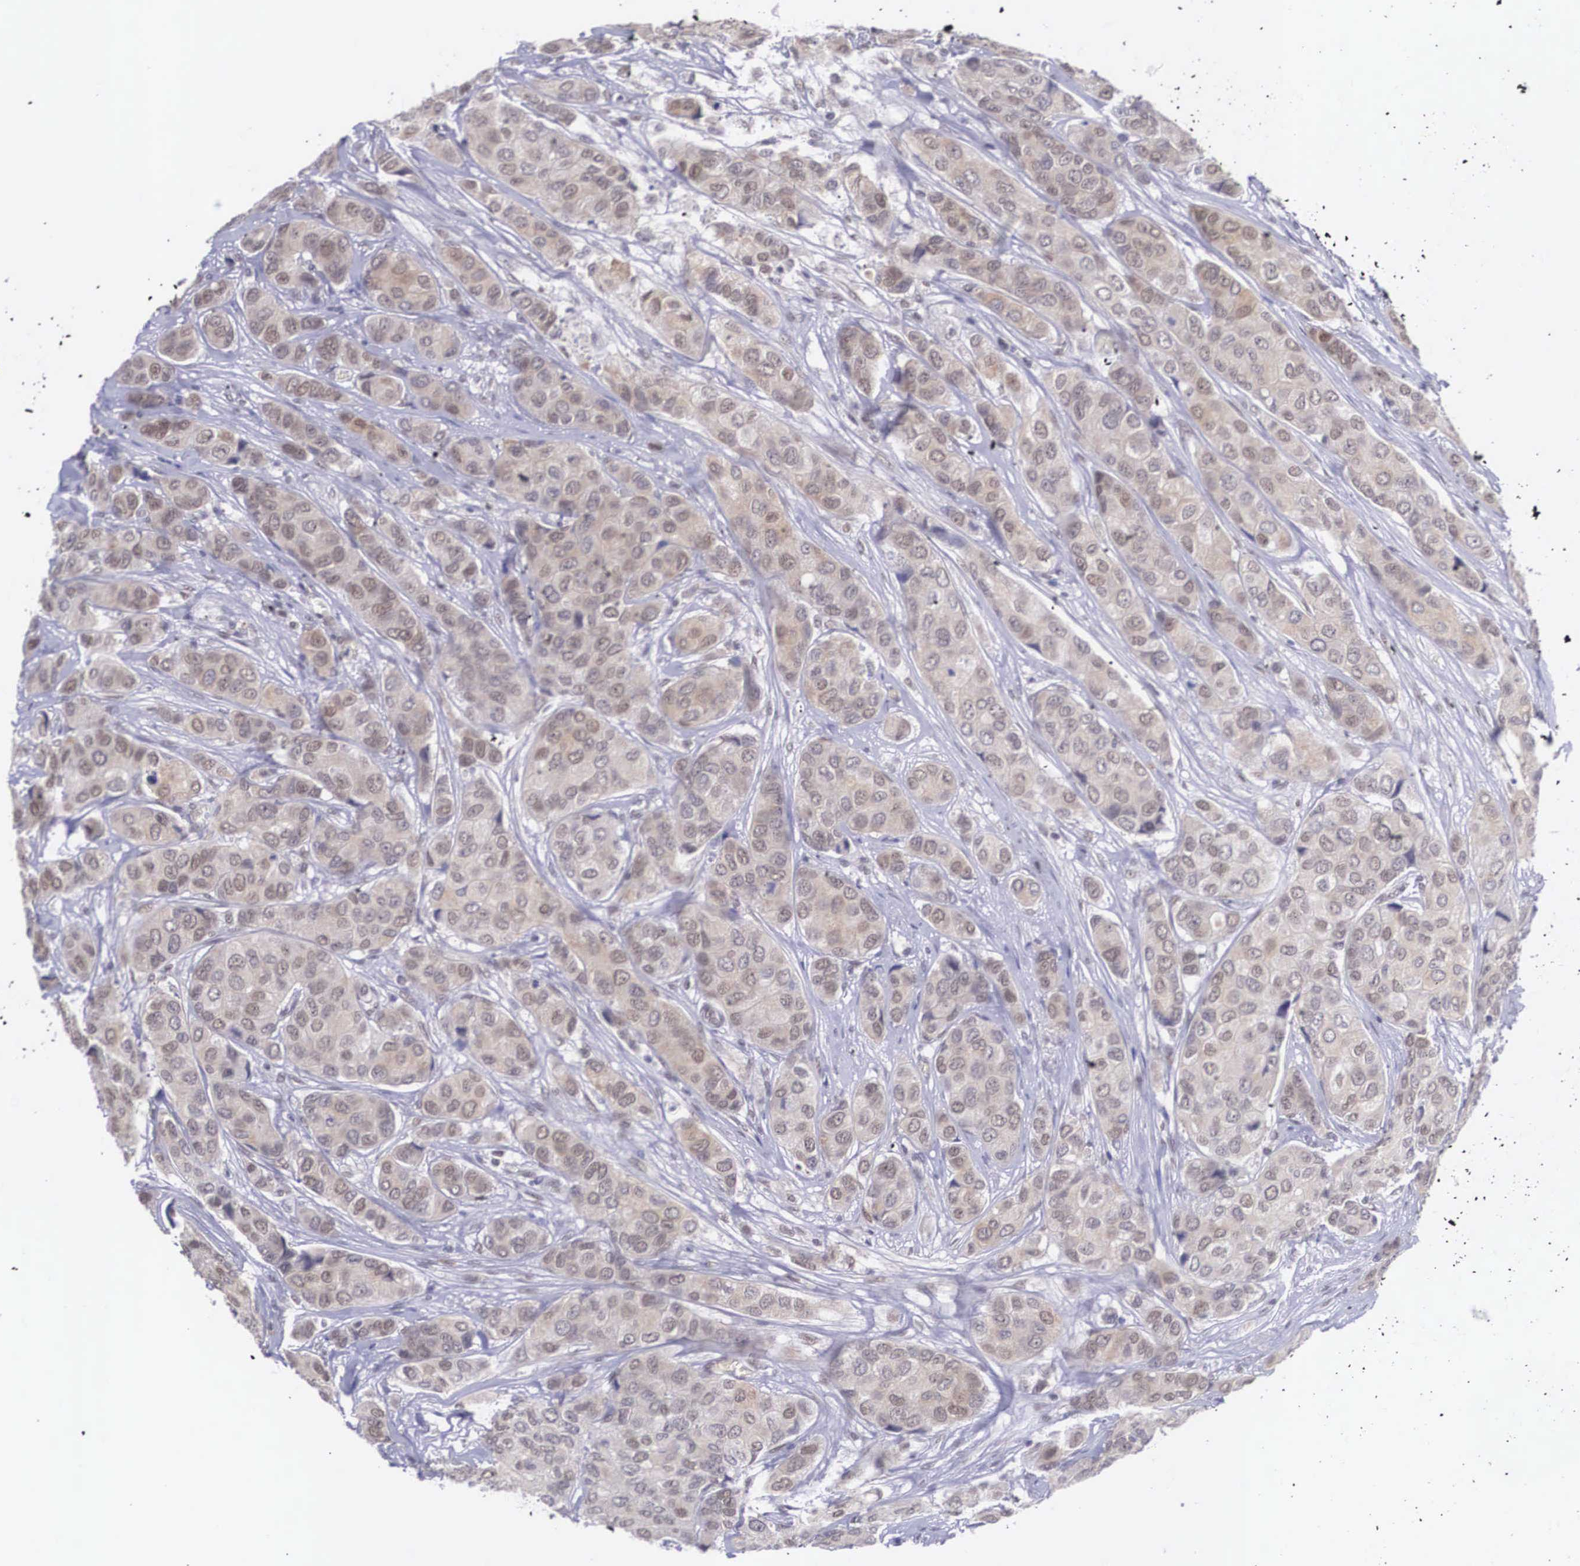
{"staining": {"intensity": "weak", "quantity": ">75%", "location": "cytoplasmic/membranous,nuclear"}, "tissue": "breast cancer", "cell_type": "Tumor cells", "image_type": "cancer", "snomed": [{"axis": "morphology", "description": "Duct carcinoma"}, {"axis": "topography", "description": "Breast"}], "caption": "Immunohistochemical staining of human invasive ductal carcinoma (breast) reveals low levels of weak cytoplasmic/membranous and nuclear protein expression in about >75% of tumor cells.", "gene": "NINL", "patient": {"sex": "female", "age": 68}}